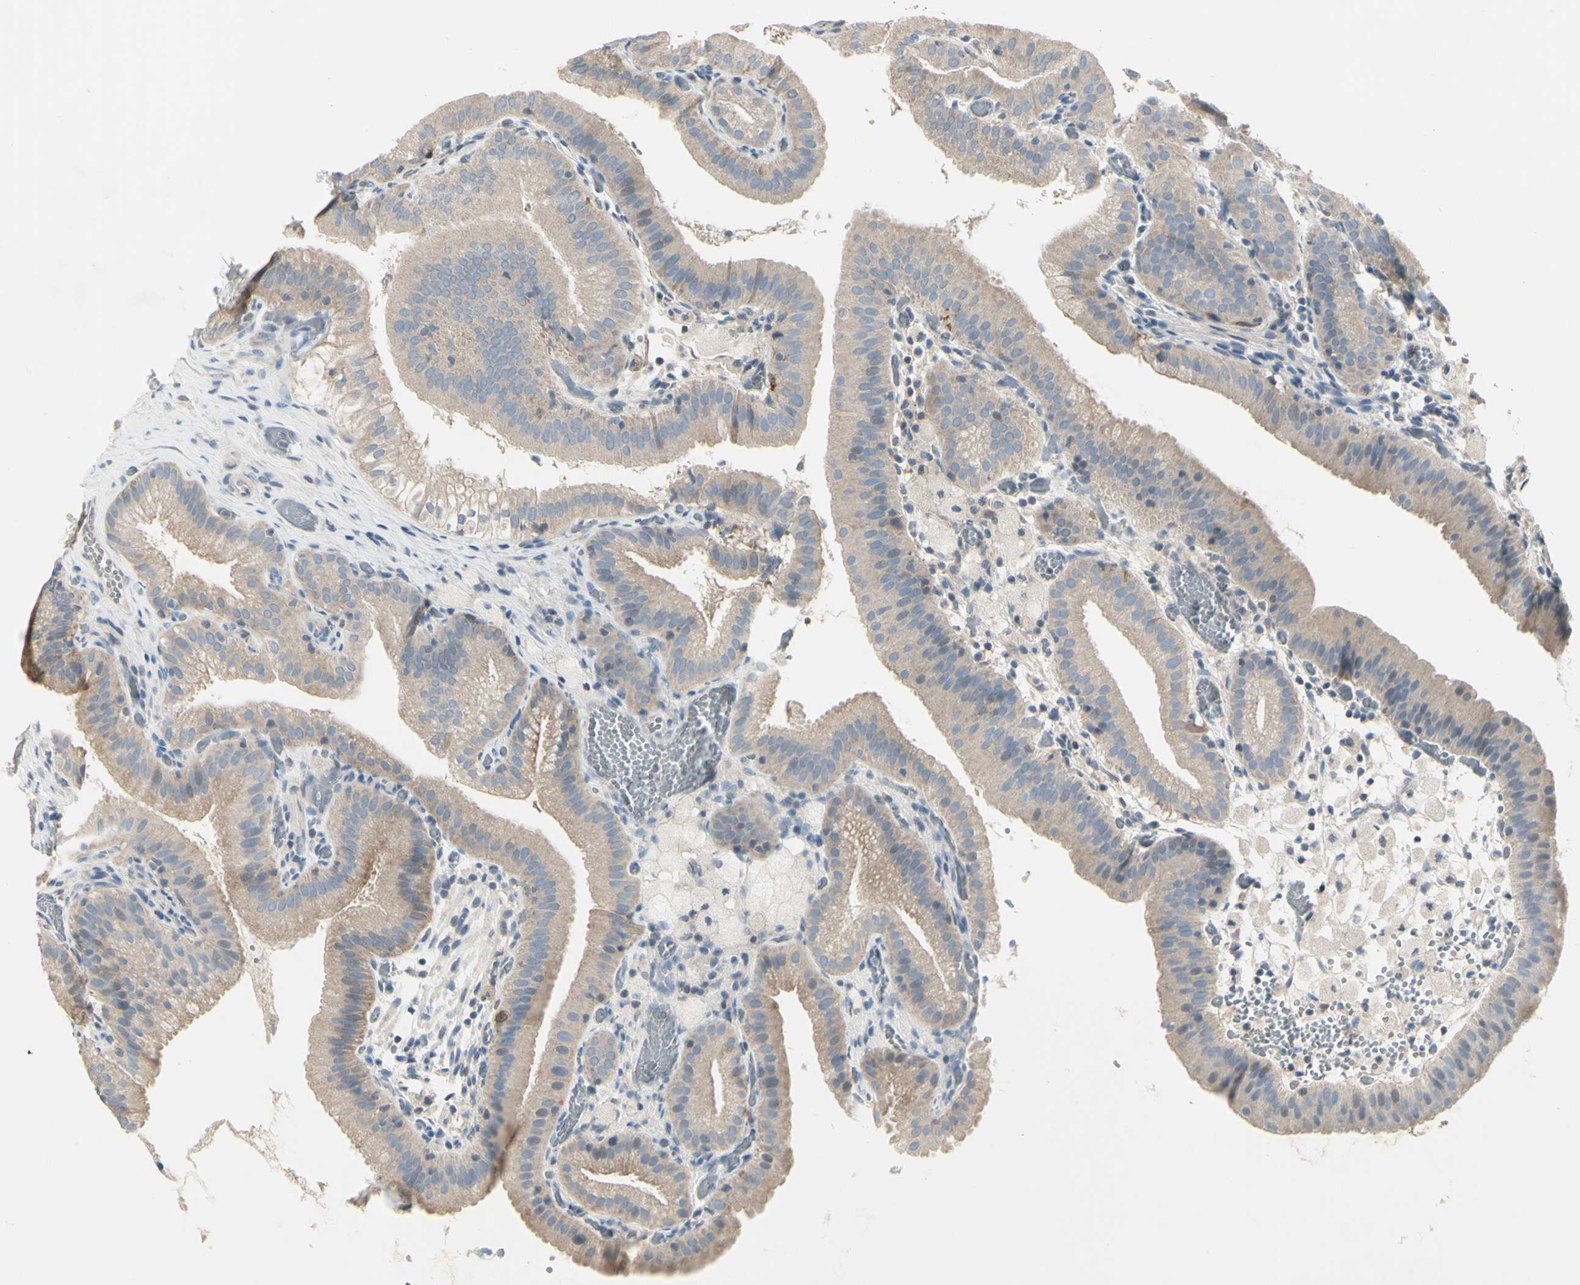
{"staining": {"intensity": "weak", "quantity": ">75%", "location": "cytoplasmic/membranous"}, "tissue": "gallbladder", "cell_type": "Glandular cells", "image_type": "normal", "snomed": [{"axis": "morphology", "description": "Normal tissue, NOS"}, {"axis": "topography", "description": "Gallbladder"}], "caption": "An image showing weak cytoplasmic/membranous expression in about >75% of glandular cells in normal gallbladder, as visualized by brown immunohistochemical staining.", "gene": "CCNB2", "patient": {"sex": "male", "age": 54}}